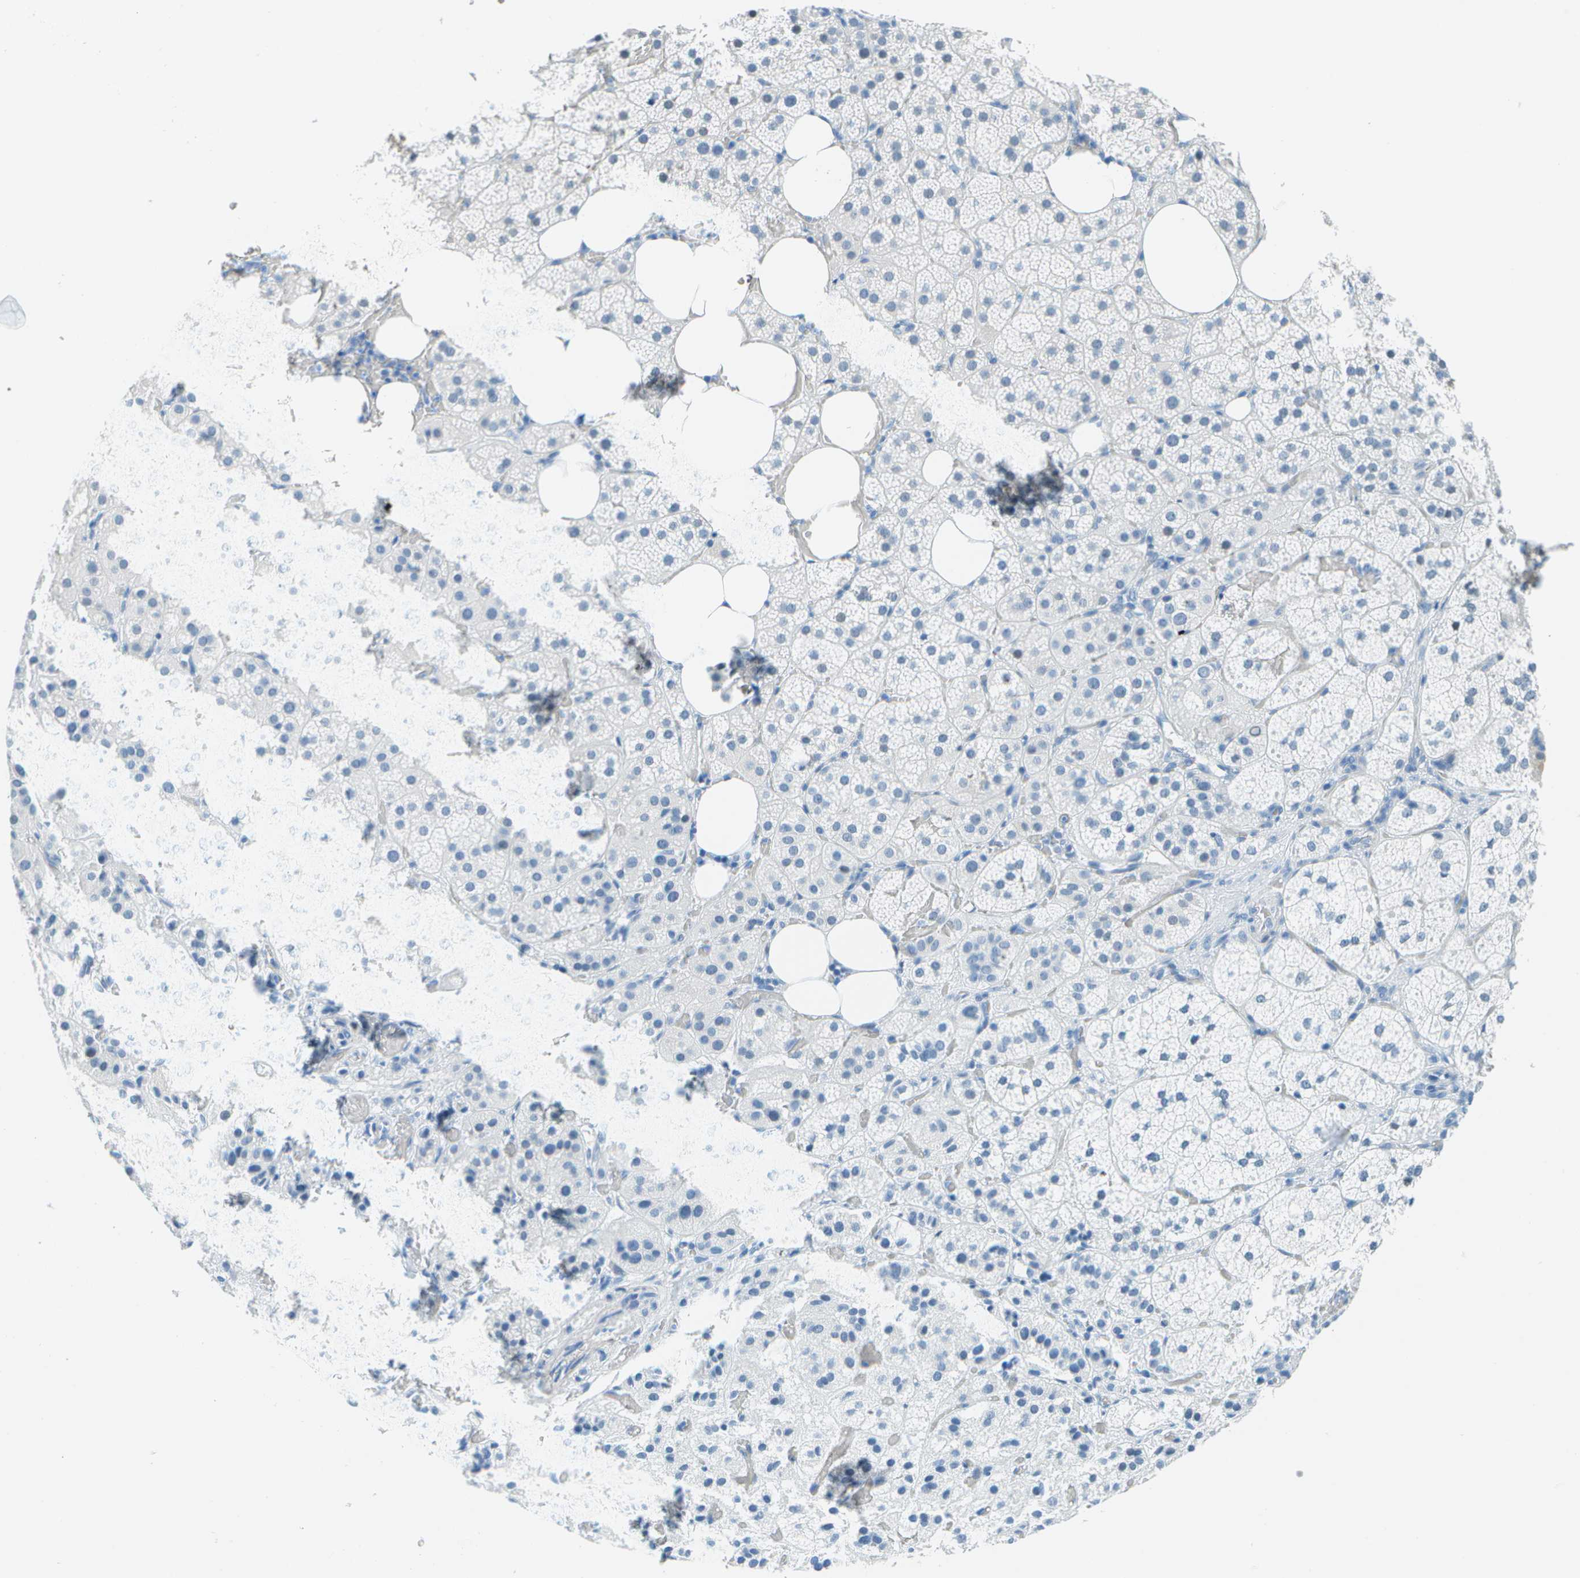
{"staining": {"intensity": "negative", "quantity": "none", "location": "none"}, "tissue": "adrenal gland", "cell_type": "Glandular cells", "image_type": "normal", "snomed": [{"axis": "morphology", "description": "Normal tissue, NOS"}, {"axis": "topography", "description": "Adrenal gland"}], "caption": "Glandular cells show no significant protein positivity in benign adrenal gland. (DAB (3,3'-diaminobenzidine) immunohistochemistry (IHC) visualized using brightfield microscopy, high magnification).", "gene": "CDHR2", "patient": {"sex": "female", "age": 59}}